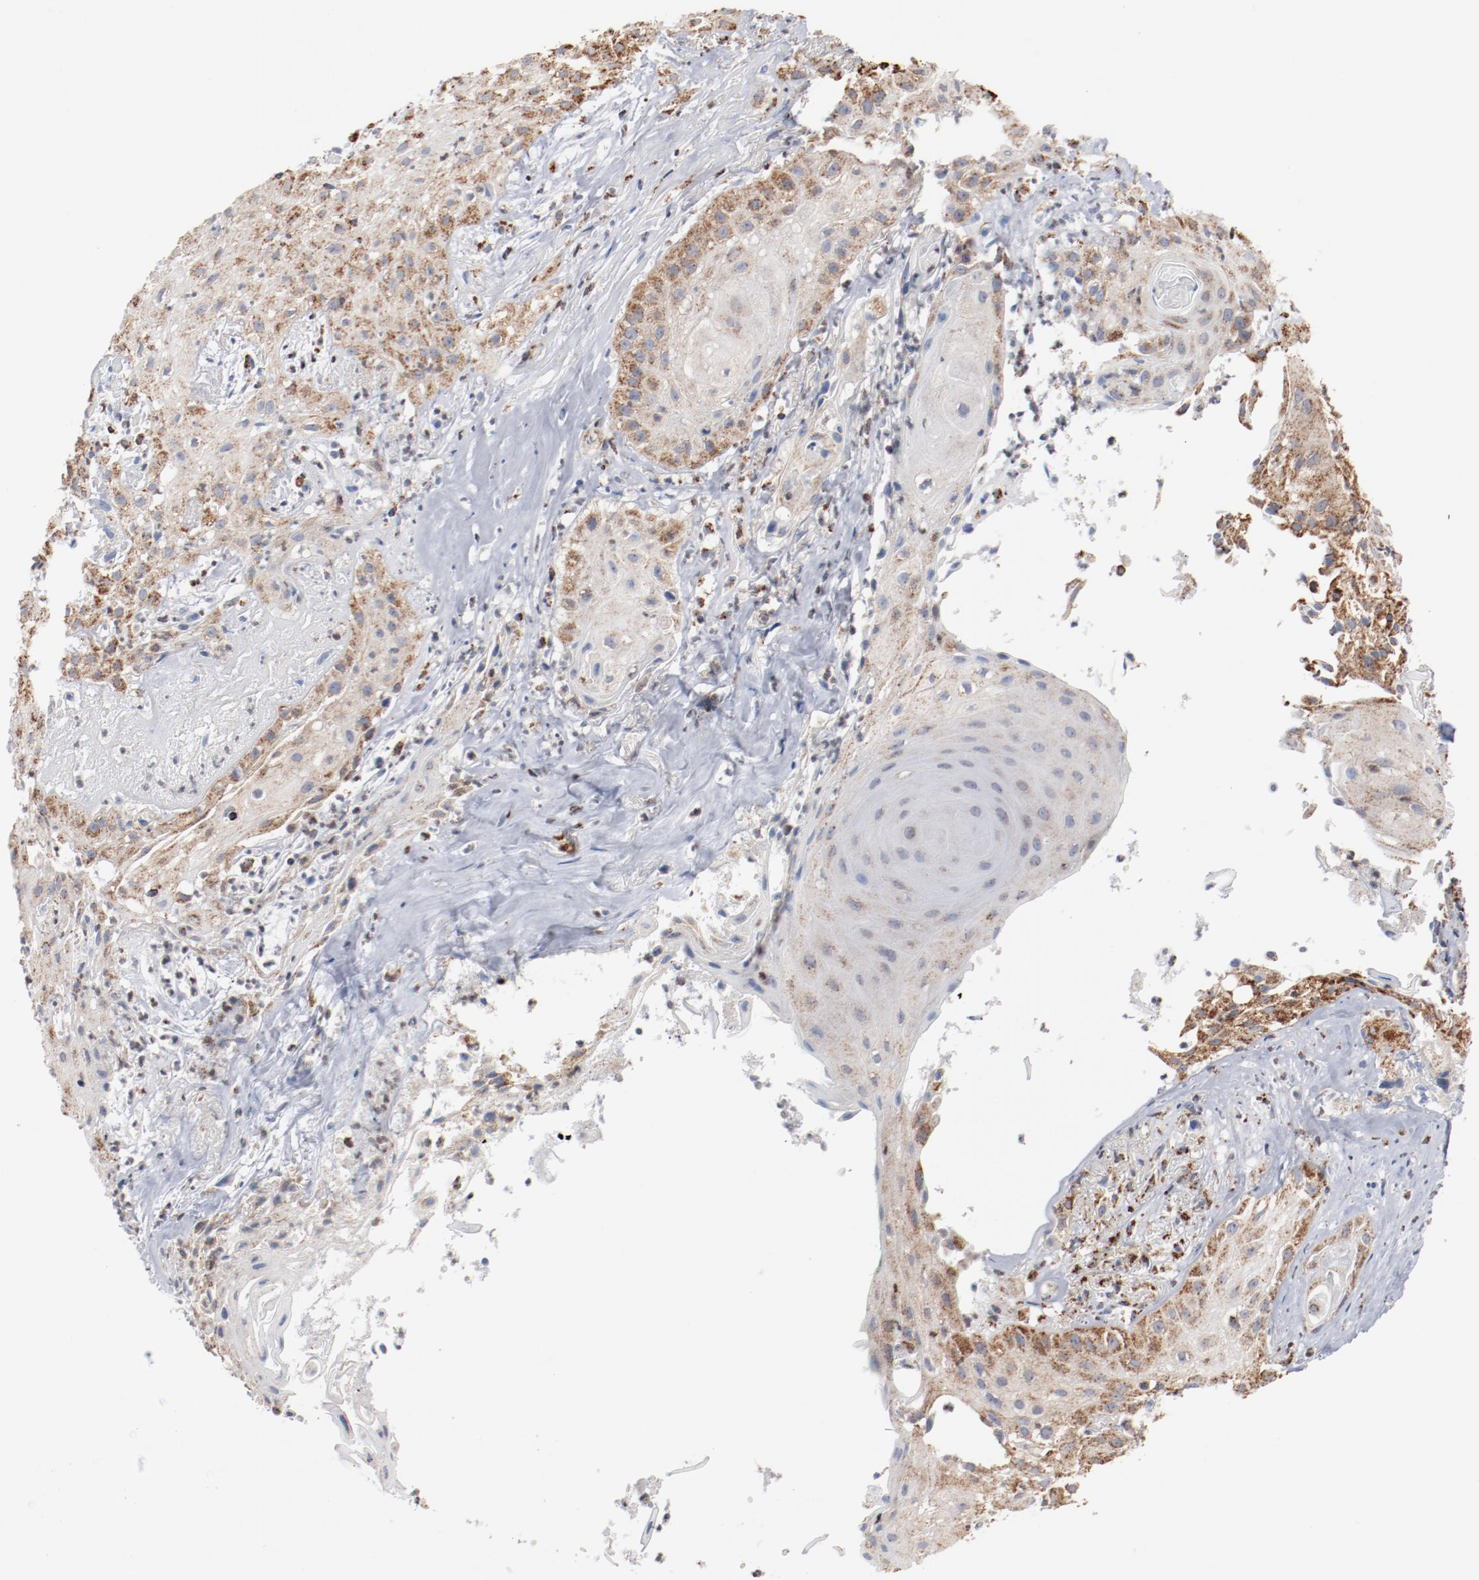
{"staining": {"intensity": "moderate", "quantity": "25%-75%", "location": "cytoplasmic/membranous"}, "tissue": "skin cancer", "cell_type": "Tumor cells", "image_type": "cancer", "snomed": [{"axis": "morphology", "description": "Squamous cell carcinoma, NOS"}, {"axis": "topography", "description": "Skin"}], "caption": "This histopathology image displays IHC staining of human skin cancer (squamous cell carcinoma), with medium moderate cytoplasmic/membranous expression in about 25%-75% of tumor cells.", "gene": "NDUFS4", "patient": {"sex": "male", "age": 65}}